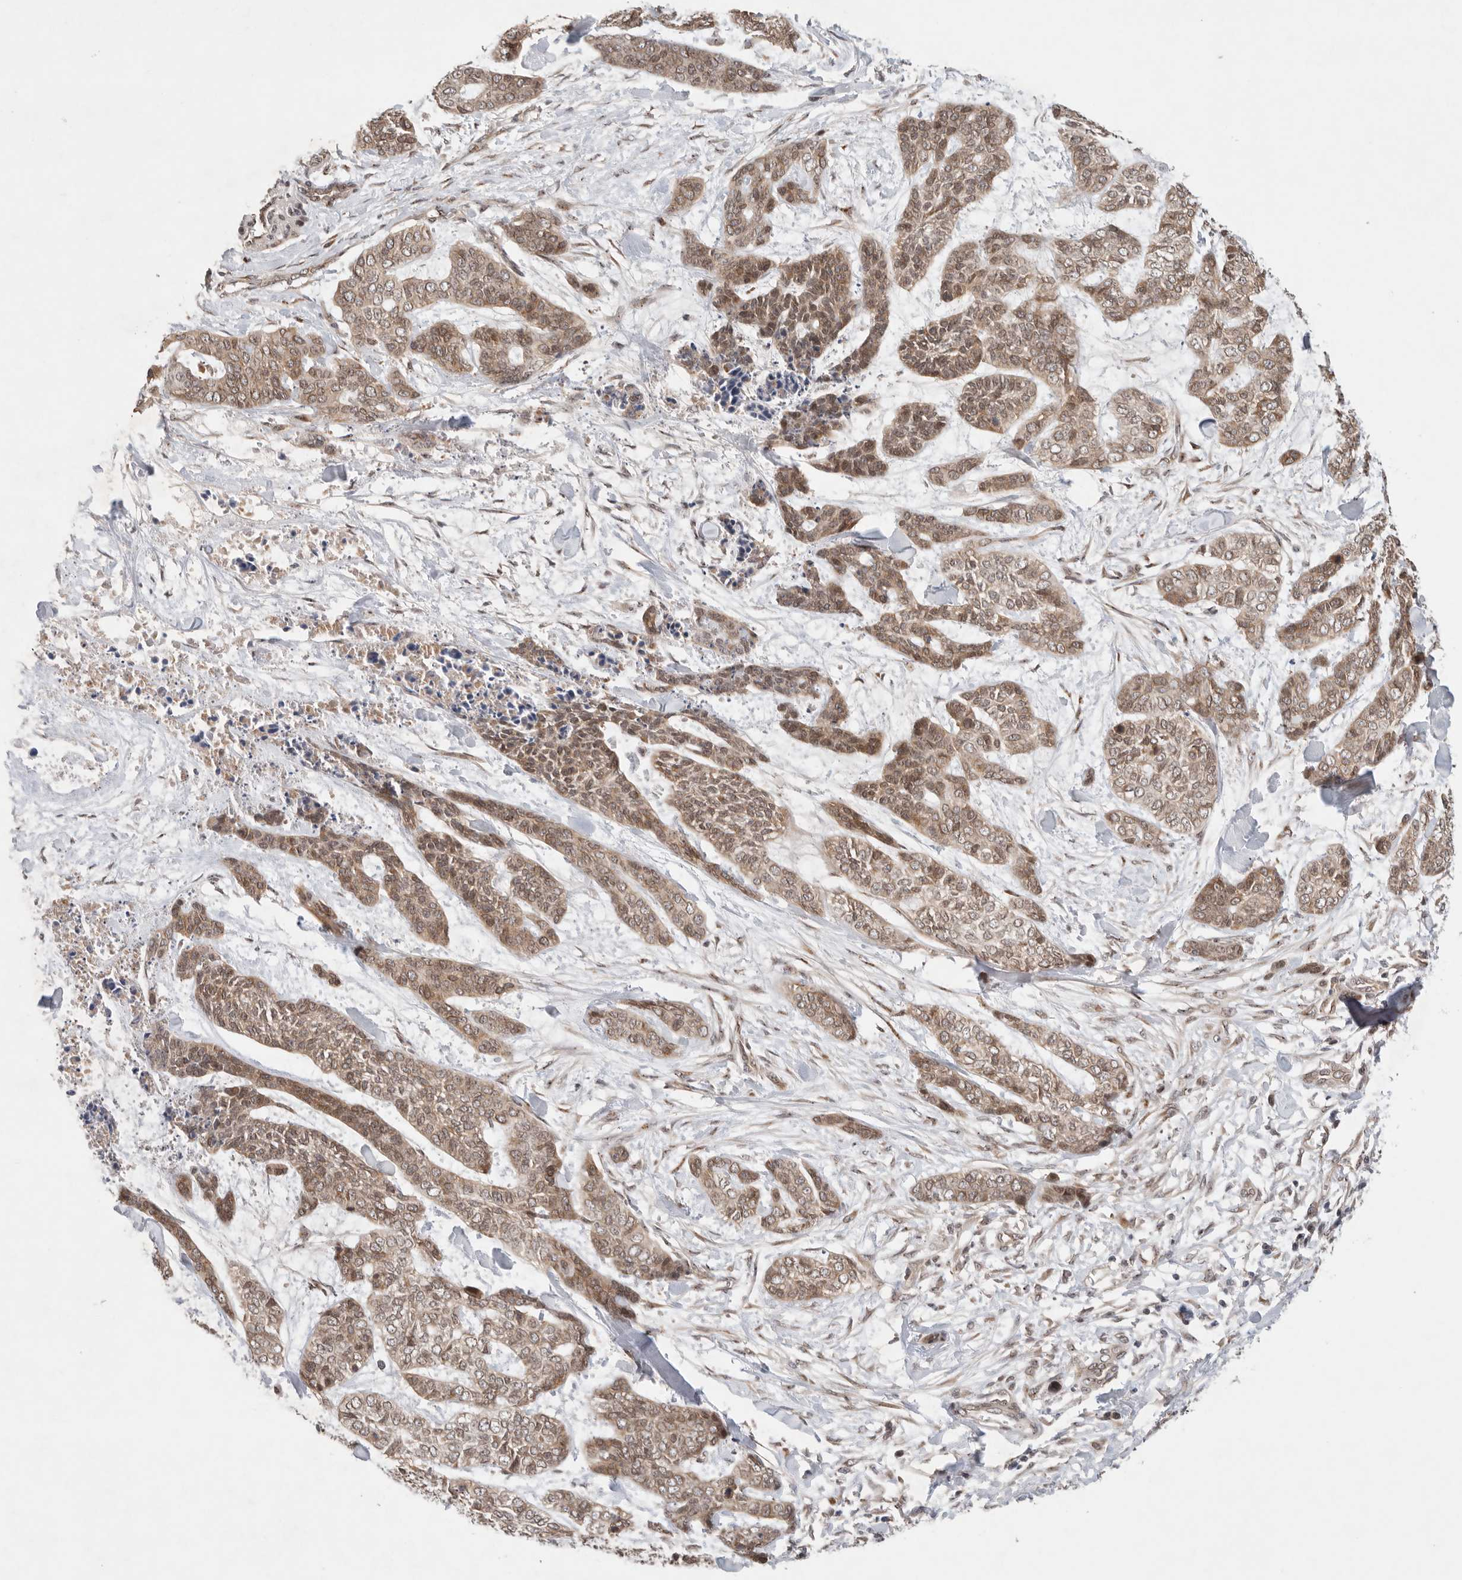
{"staining": {"intensity": "moderate", "quantity": ">75%", "location": "cytoplasmic/membranous,nuclear"}, "tissue": "skin cancer", "cell_type": "Tumor cells", "image_type": "cancer", "snomed": [{"axis": "morphology", "description": "Basal cell carcinoma"}, {"axis": "topography", "description": "Skin"}], "caption": "The immunohistochemical stain labels moderate cytoplasmic/membranous and nuclear positivity in tumor cells of skin cancer (basal cell carcinoma) tissue. The protein is stained brown, and the nuclei are stained in blue (DAB (3,3'-diaminobenzidine) IHC with brightfield microscopy, high magnification).", "gene": "LEMD3", "patient": {"sex": "female", "age": 64}}